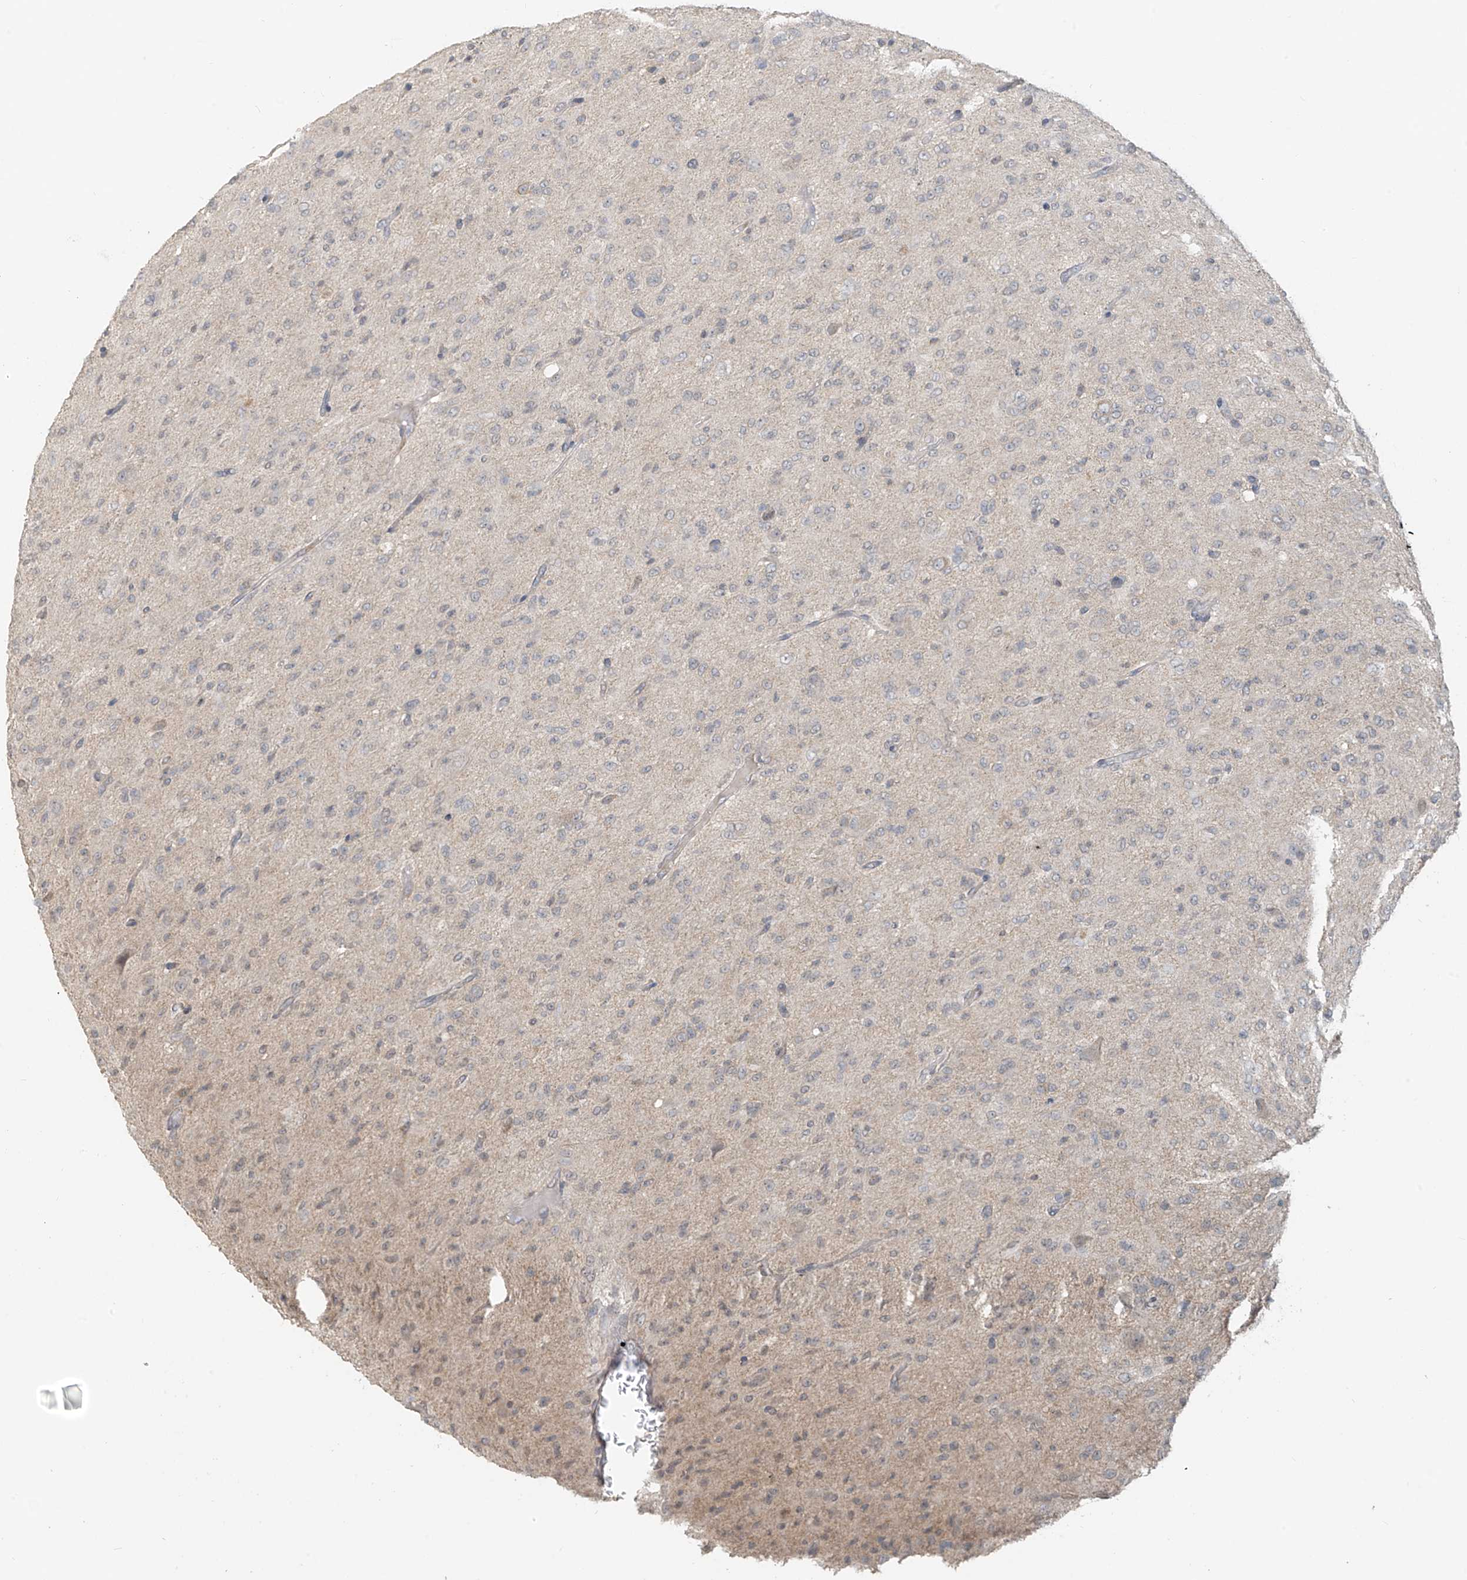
{"staining": {"intensity": "negative", "quantity": "none", "location": "none"}, "tissue": "glioma", "cell_type": "Tumor cells", "image_type": "cancer", "snomed": [{"axis": "morphology", "description": "Glioma, malignant, High grade"}, {"axis": "topography", "description": "Brain"}], "caption": "This image is of glioma stained with immunohistochemistry to label a protein in brown with the nuclei are counter-stained blue. There is no expression in tumor cells. (Brightfield microscopy of DAB (3,3'-diaminobenzidine) IHC at high magnification).", "gene": "ABCD1", "patient": {"sex": "female", "age": 59}}